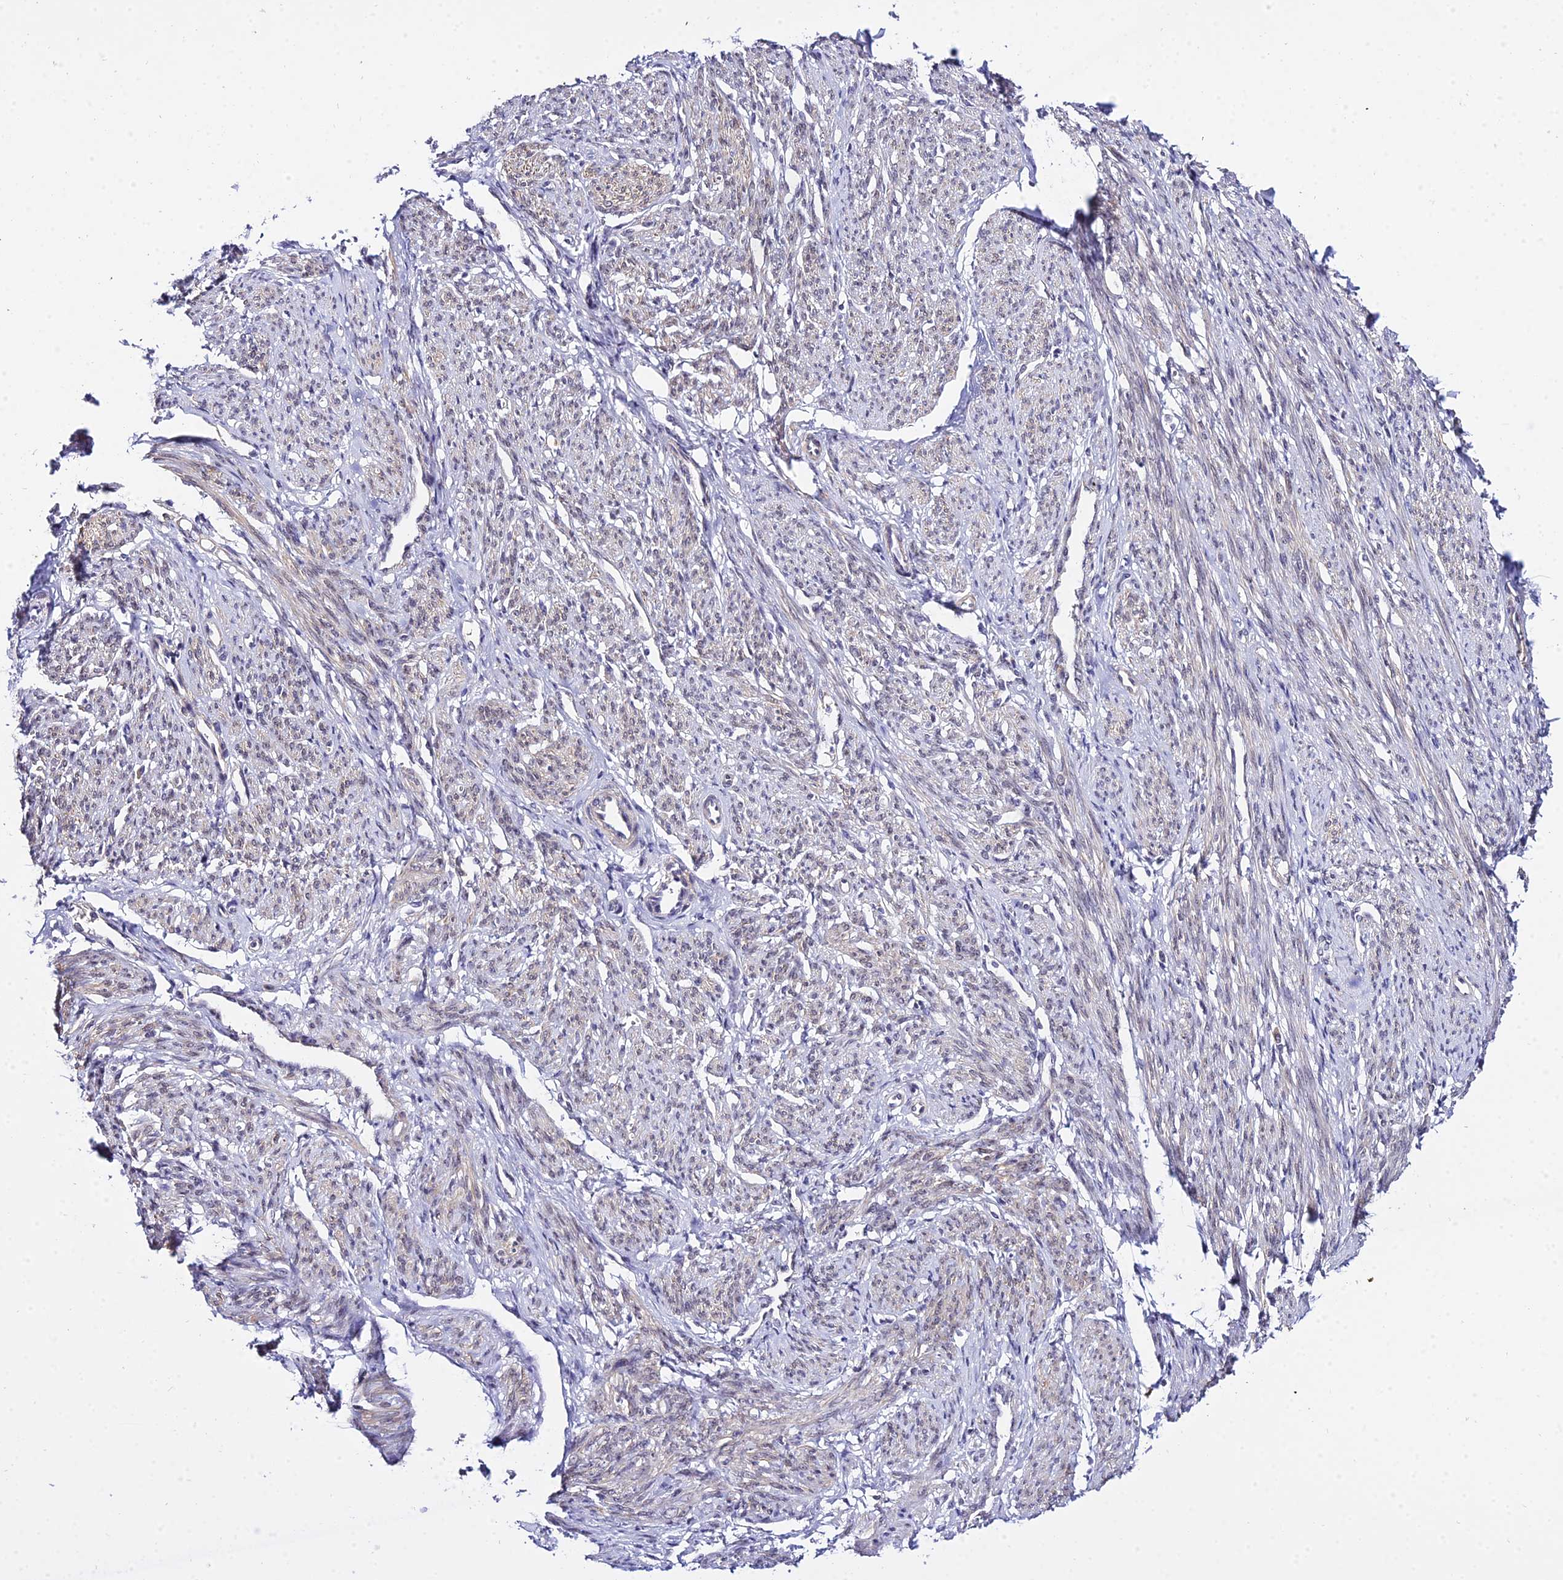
{"staining": {"intensity": "moderate", "quantity": "<25%", "location": "cytoplasmic/membranous"}, "tissue": "smooth muscle", "cell_type": "Smooth muscle cells", "image_type": "normal", "snomed": [{"axis": "morphology", "description": "Normal tissue, NOS"}, {"axis": "topography", "description": "Smooth muscle"}], "caption": "A micrograph of human smooth muscle stained for a protein reveals moderate cytoplasmic/membranous brown staining in smooth muscle cells.", "gene": "ZNF628", "patient": {"sex": "female", "age": 65}}